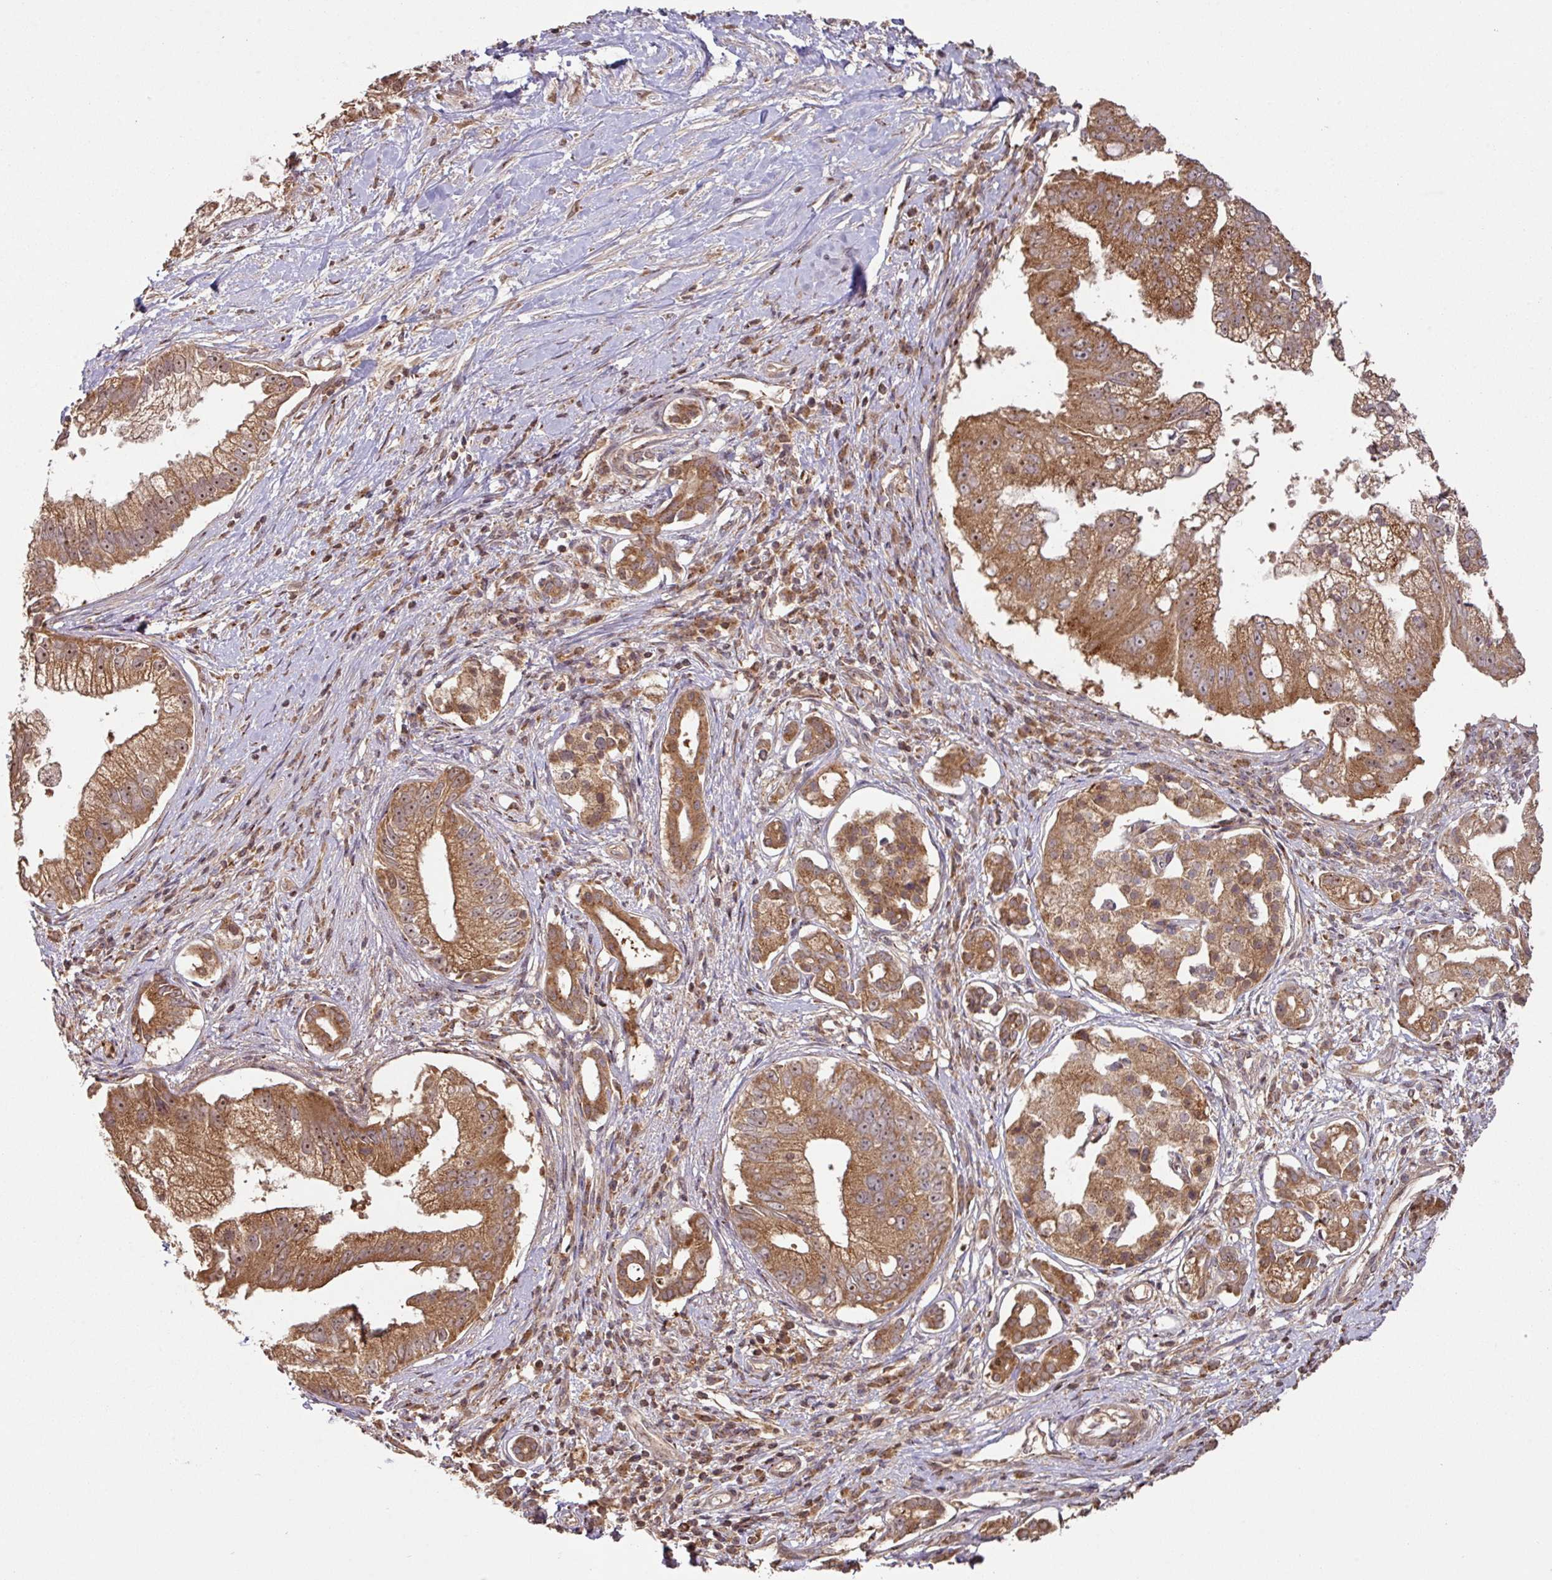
{"staining": {"intensity": "strong", "quantity": ">75%", "location": "cytoplasmic/membranous,nuclear"}, "tissue": "pancreatic cancer", "cell_type": "Tumor cells", "image_type": "cancer", "snomed": [{"axis": "morphology", "description": "Adenocarcinoma, NOS"}, {"axis": "topography", "description": "Pancreas"}], "caption": "About >75% of tumor cells in pancreatic cancer (adenocarcinoma) show strong cytoplasmic/membranous and nuclear protein expression as visualized by brown immunohistochemical staining.", "gene": "MRRF", "patient": {"sex": "male", "age": 70}}